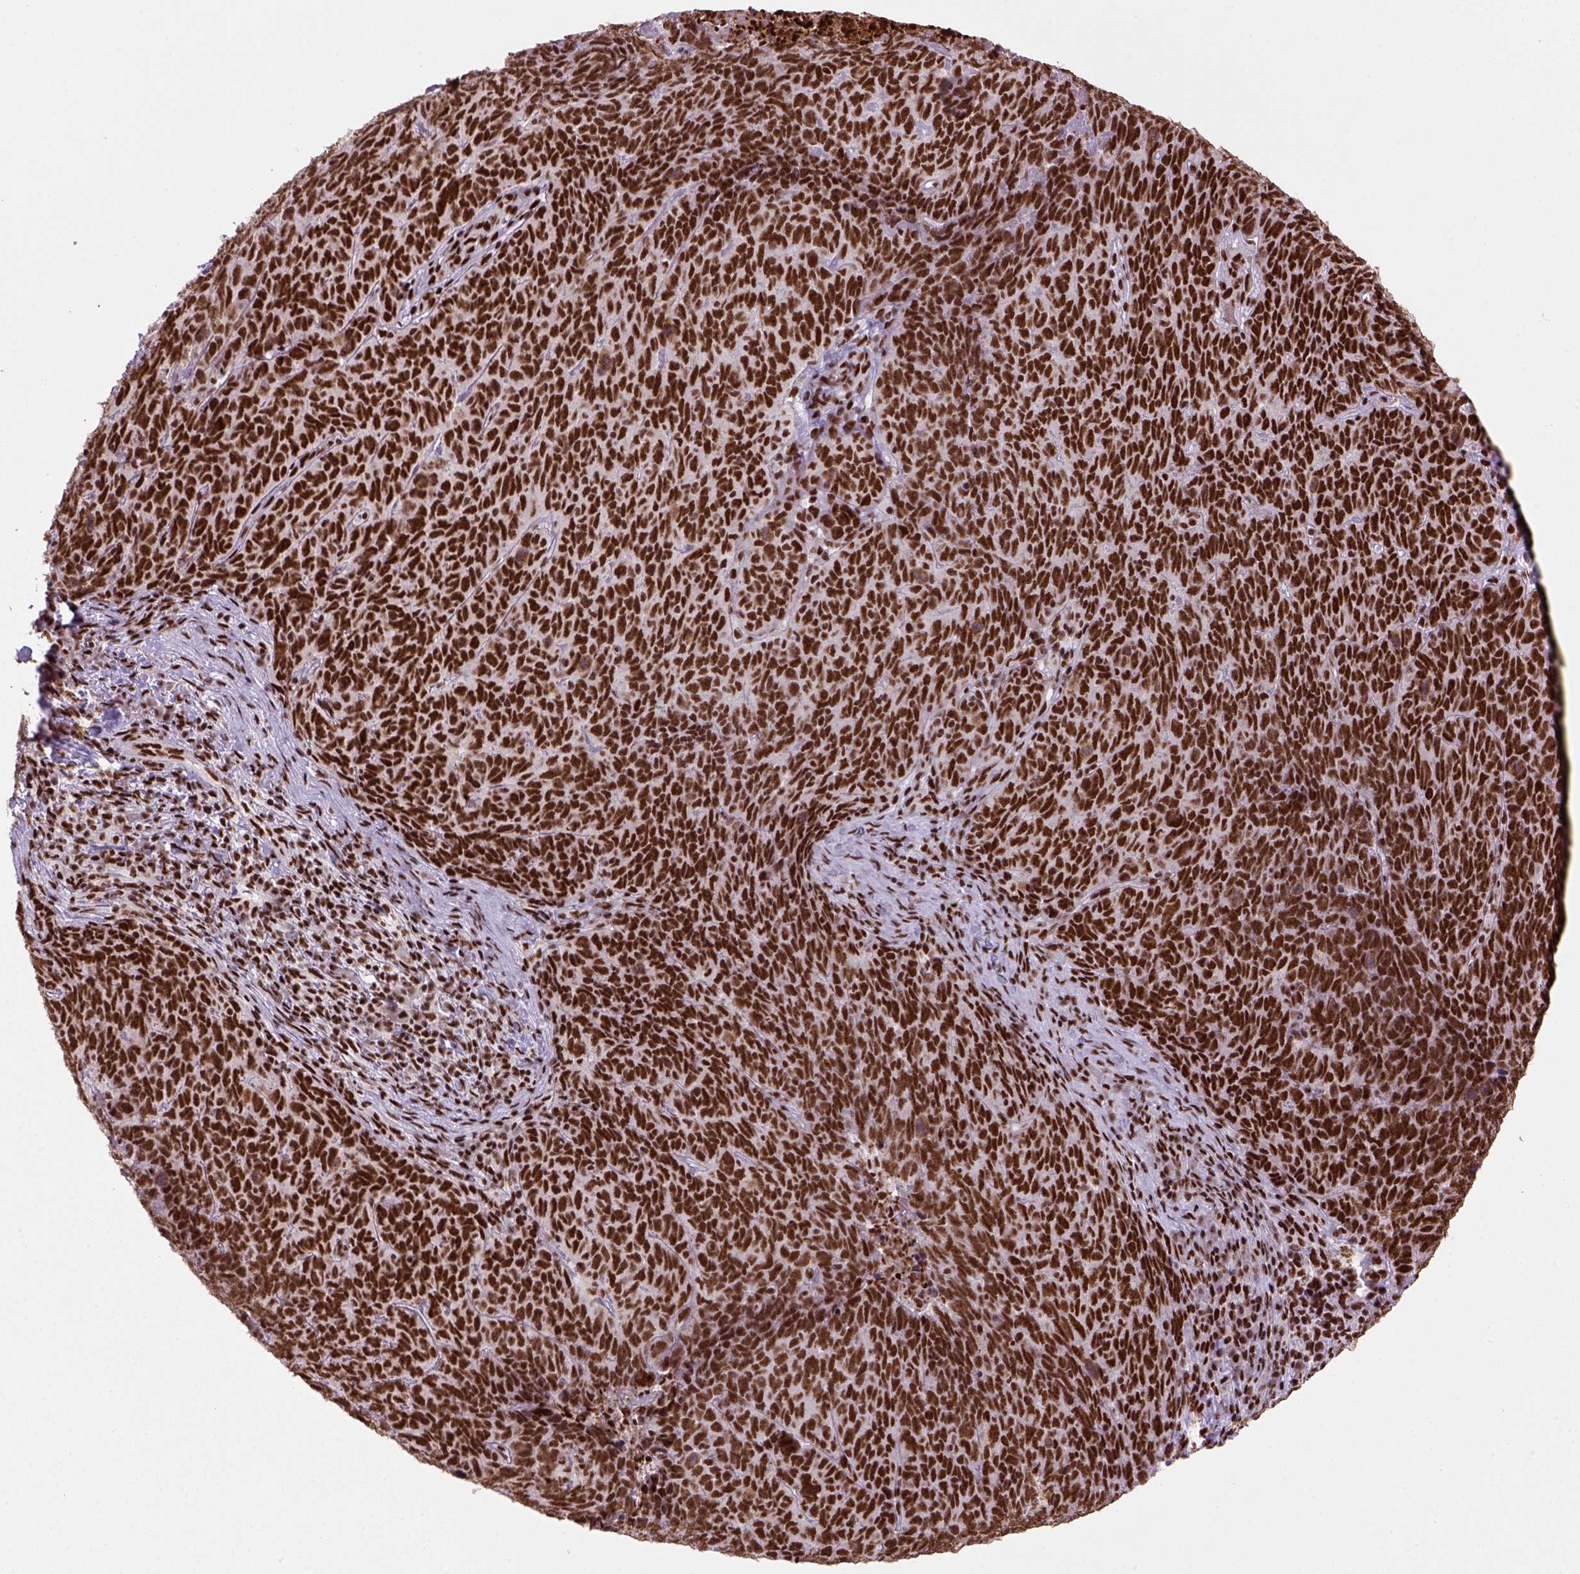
{"staining": {"intensity": "strong", "quantity": ">75%", "location": "nuclear"}, "tissue": "skin cancer", "cell_type": "Tumor cells", "image_type": "cancer", "snomed": [{"axis": "morphology", "description": "Squamous cell carcinoma, NOS"}, {"axis": "topography", "description": "Skin"}, {"axis": "topography", "description": "Anal"}], "caption": "Skin cancer stained for a protein (brown) demonstrates strong nuclear positive positivity in approximately >75% of tumor cells.", "gene": "NSMCE2", "patient": {"sex": "female", "age": 51}}